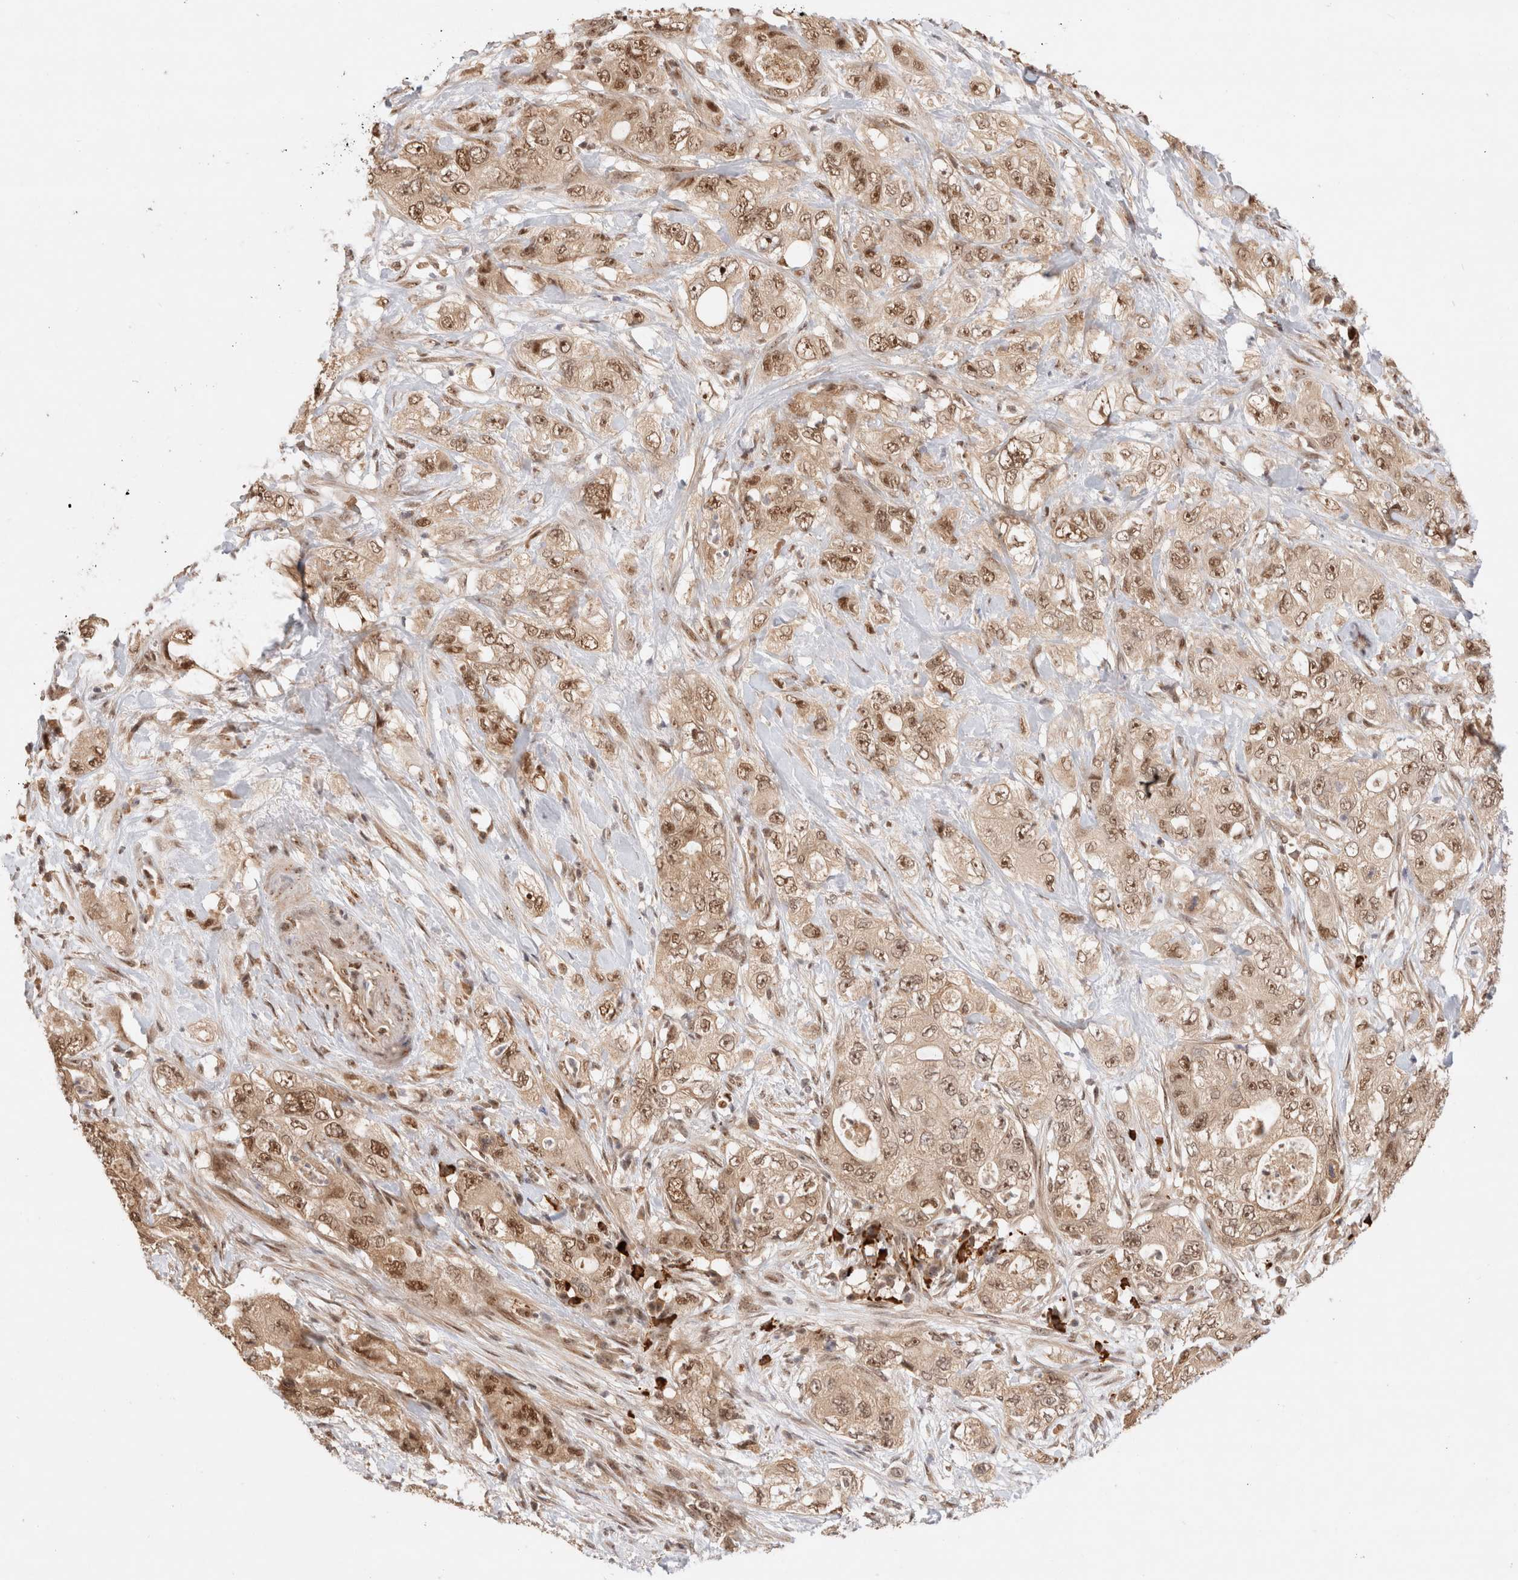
{"staining": {"intensity": "moderate", "quantity": ">75%", "location": "nuclear"}, "tissue": "pancreatic cancer", "cell_type": "Tumor cells", "image_type": "cancer", "snomed": [{"axis": "morphology", "description": "Adenocarcinoma, NOS"}, {"axis": "topography", "description": "Pancreas"}], "caption": "Immunohistochemical staining of human pancreatic cancer exhibits medium levels of moderate nuclear positivity in approximately >75% of tumor cells. Using DAB (brown) and hematoxylin (blue) stains, captured at high magnification using brightfield microscopy.", "gene": "MPHOSPH6", "patient": {"sex": "female", "age": 73}}